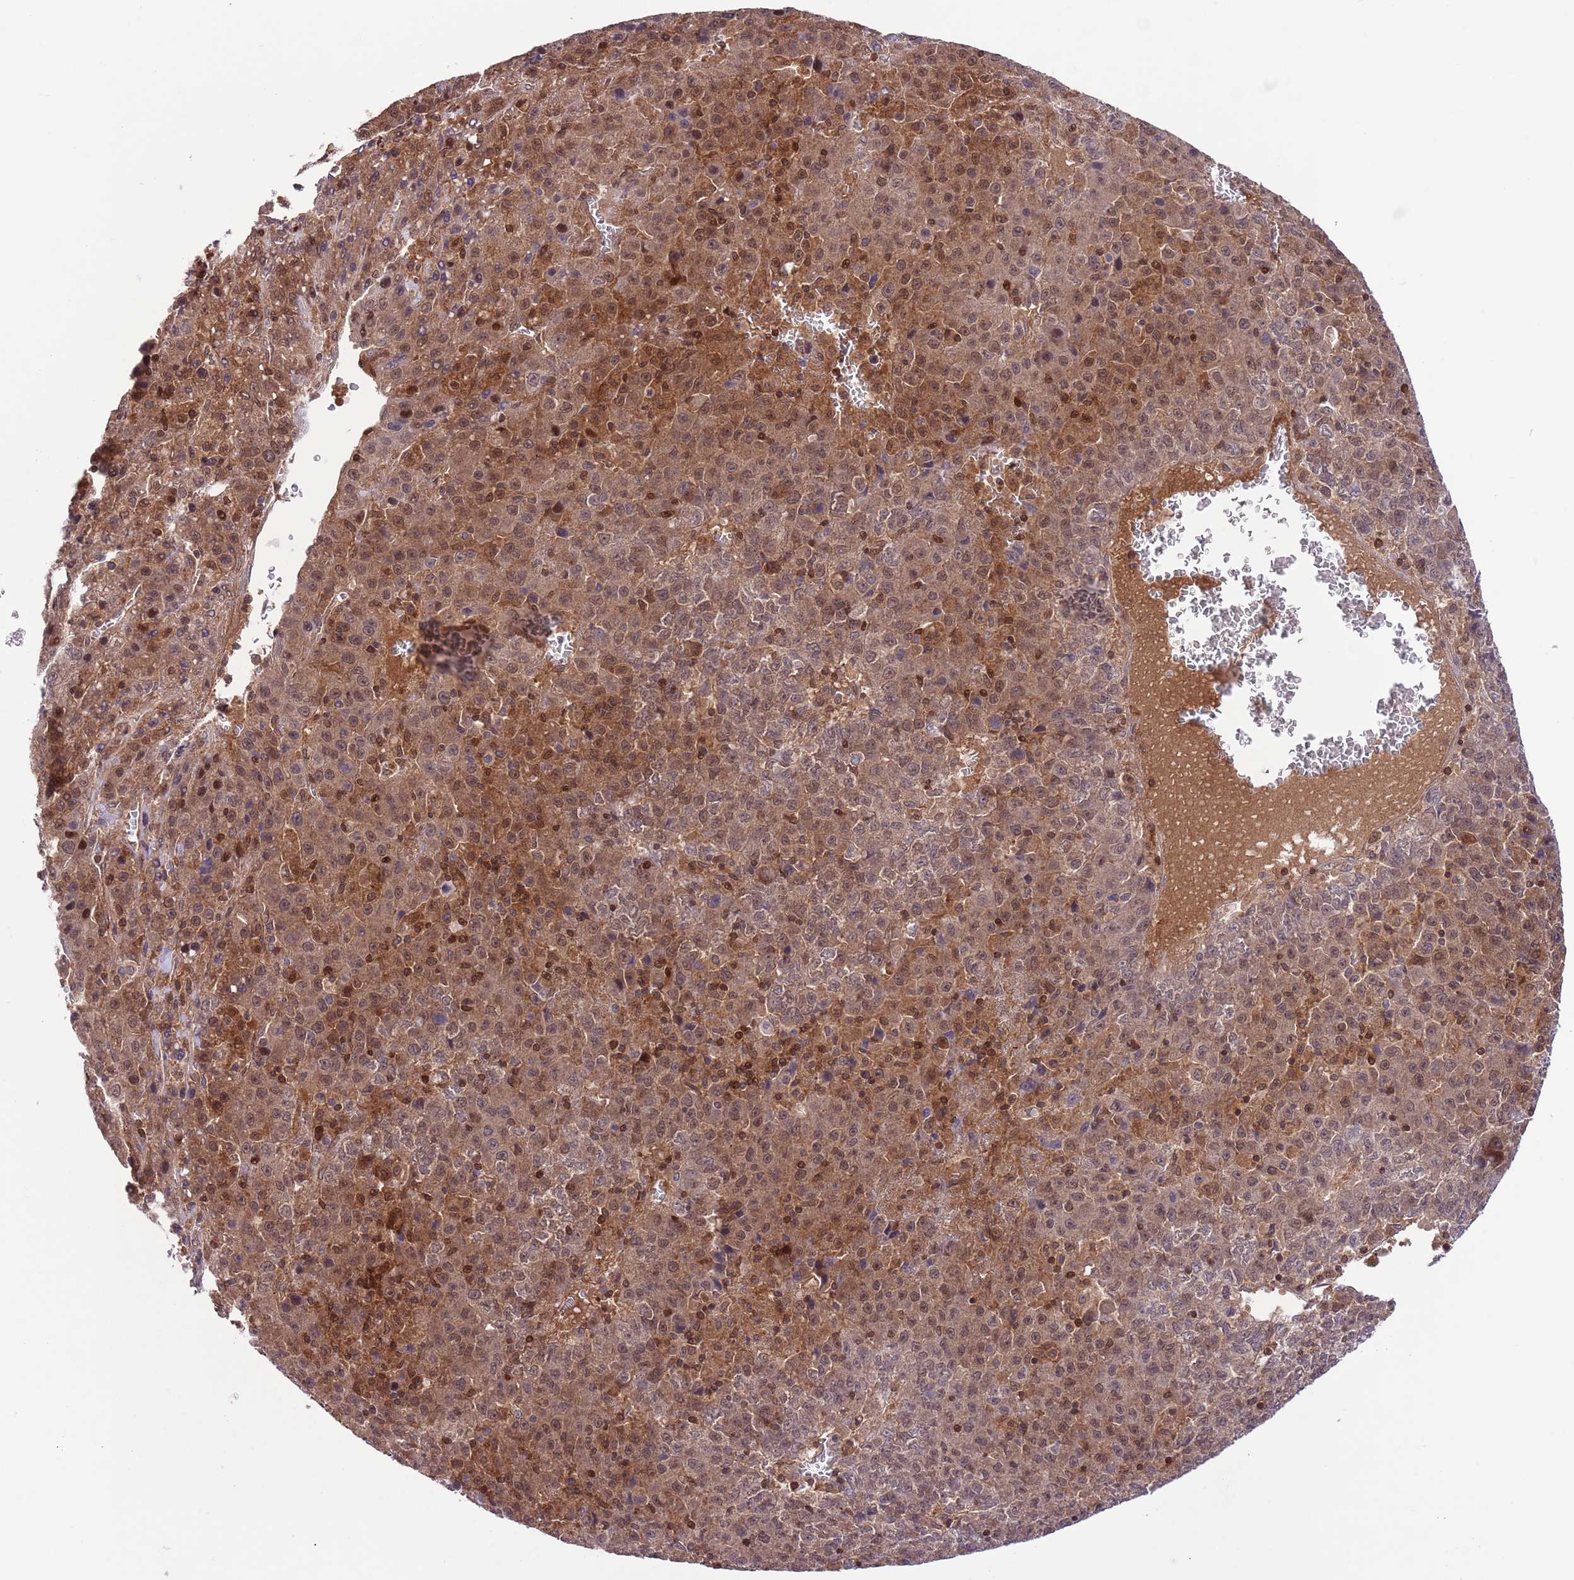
{"staining": {"intensity": "moderate", "quantity": ">75%", "location": "cytoplasmic/membranous,nuclear"}, "tissue": "liver cancer", "cell_type": "Tumor cells", "image_type": "cancer", "snomed": [{"axis": "morphology", "description": "Carcinoma, Hepatocellular, NOS"}, {"axis": "topography", "description": "Liver"}], "caption": "Immunohistochemistry micrograph of human liver hepatocellular carcinoma stained for a protein (brown), which exhibits medium levels of moderate cytoplasmic/membranous and nuclear expression in about >75% of tumor cells.", "gene": "HDHD2", "patient": {"sex": "female", "age": 53}}